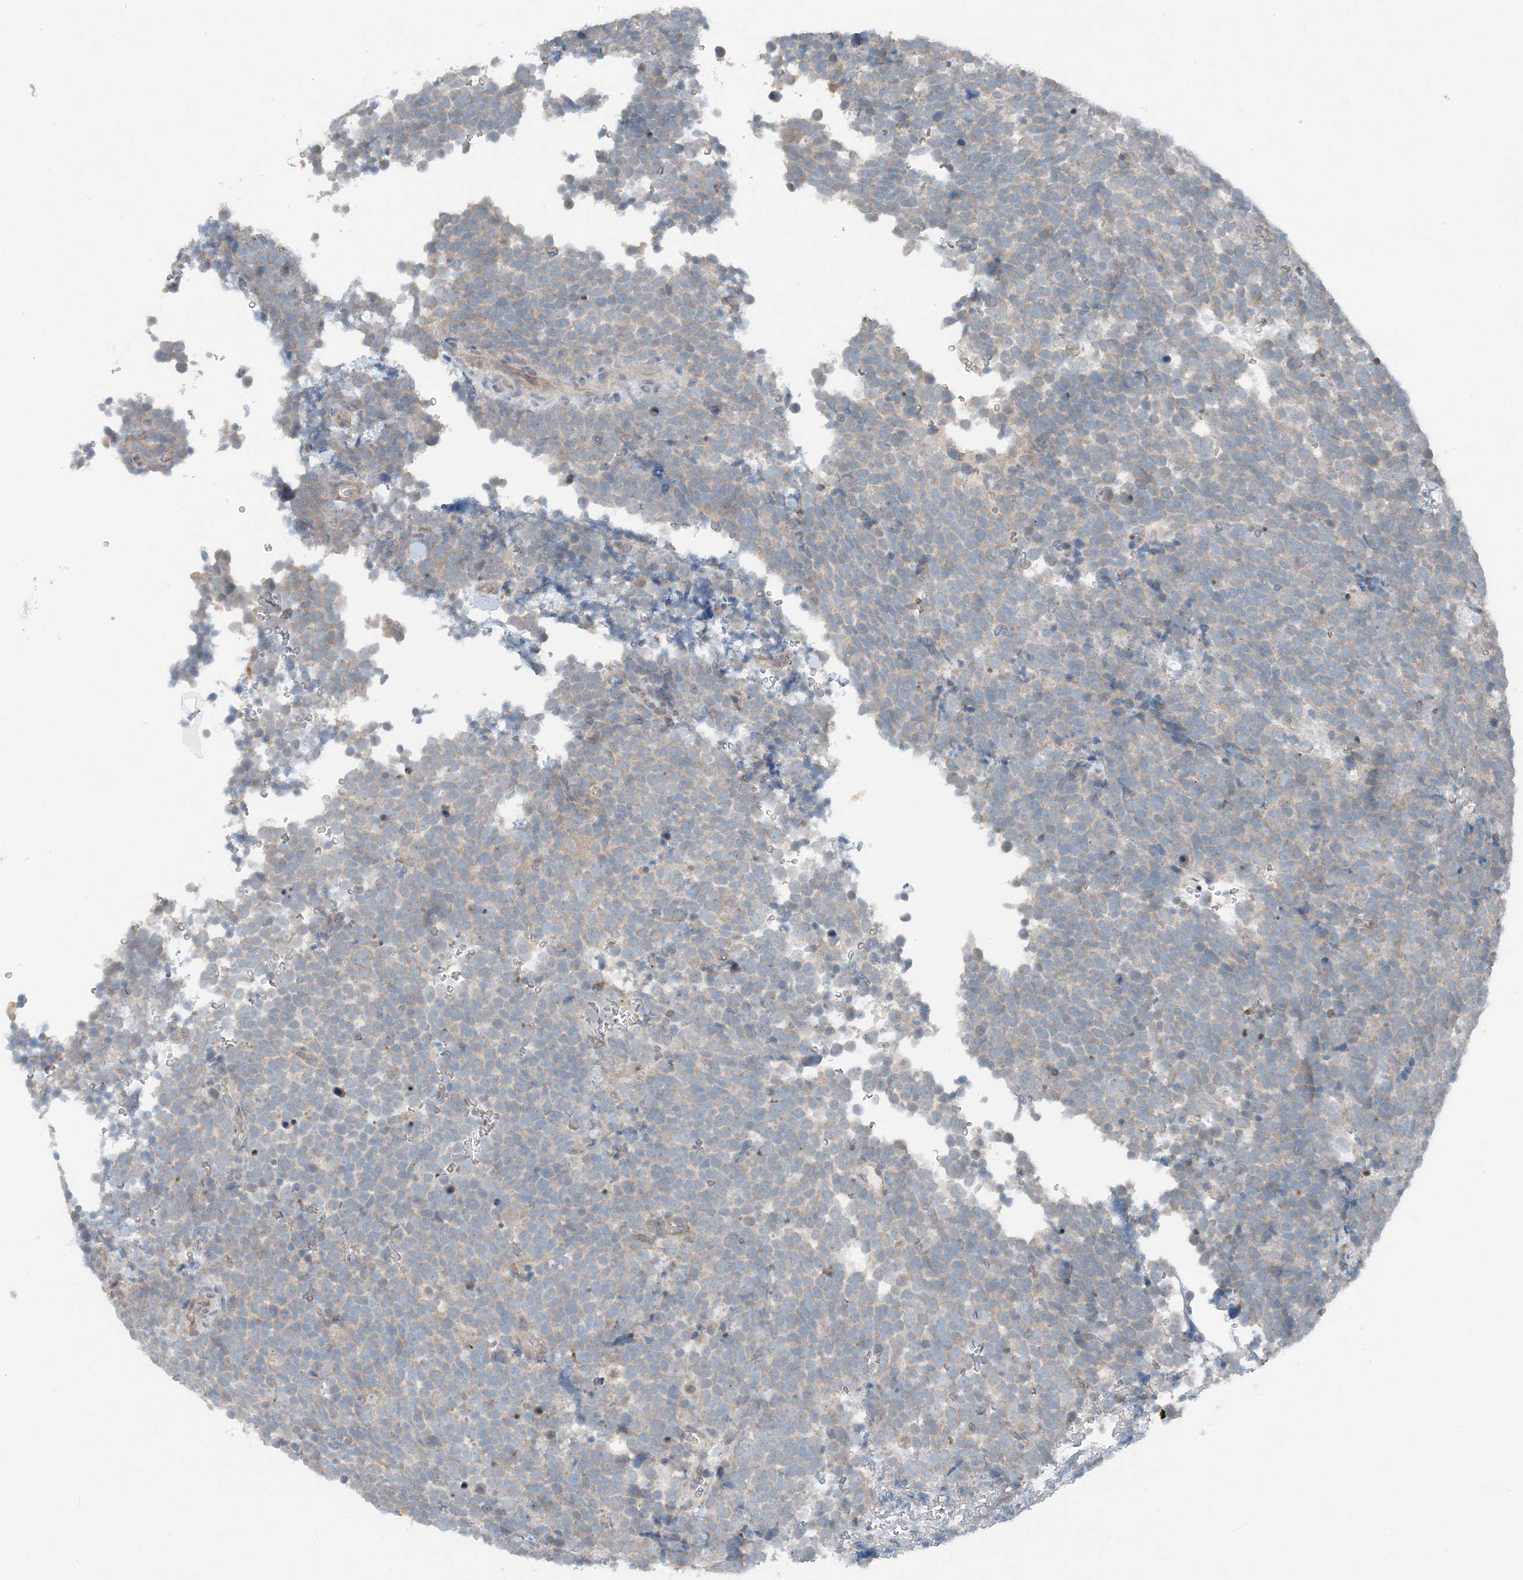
{"staining": {"intensity": "weak", "quantity": "<25%", "location": "cytoplasmic/membranous"}, "tissue": "urothelial cancer", "cell_type": "Tumor cells", "image_type": "cancer", "snomed": [{"axis": "morphology", "description": "Urothelial carcinoma, High grade"}, {"axis": "topography", "description": "Urinary bladder"}], "caption": "The photomicrograph demonstrates no staining of tumor cells in urothelial cancer.", "gene": "MITD1", "patient": {"sex": "female", "age": 82}}